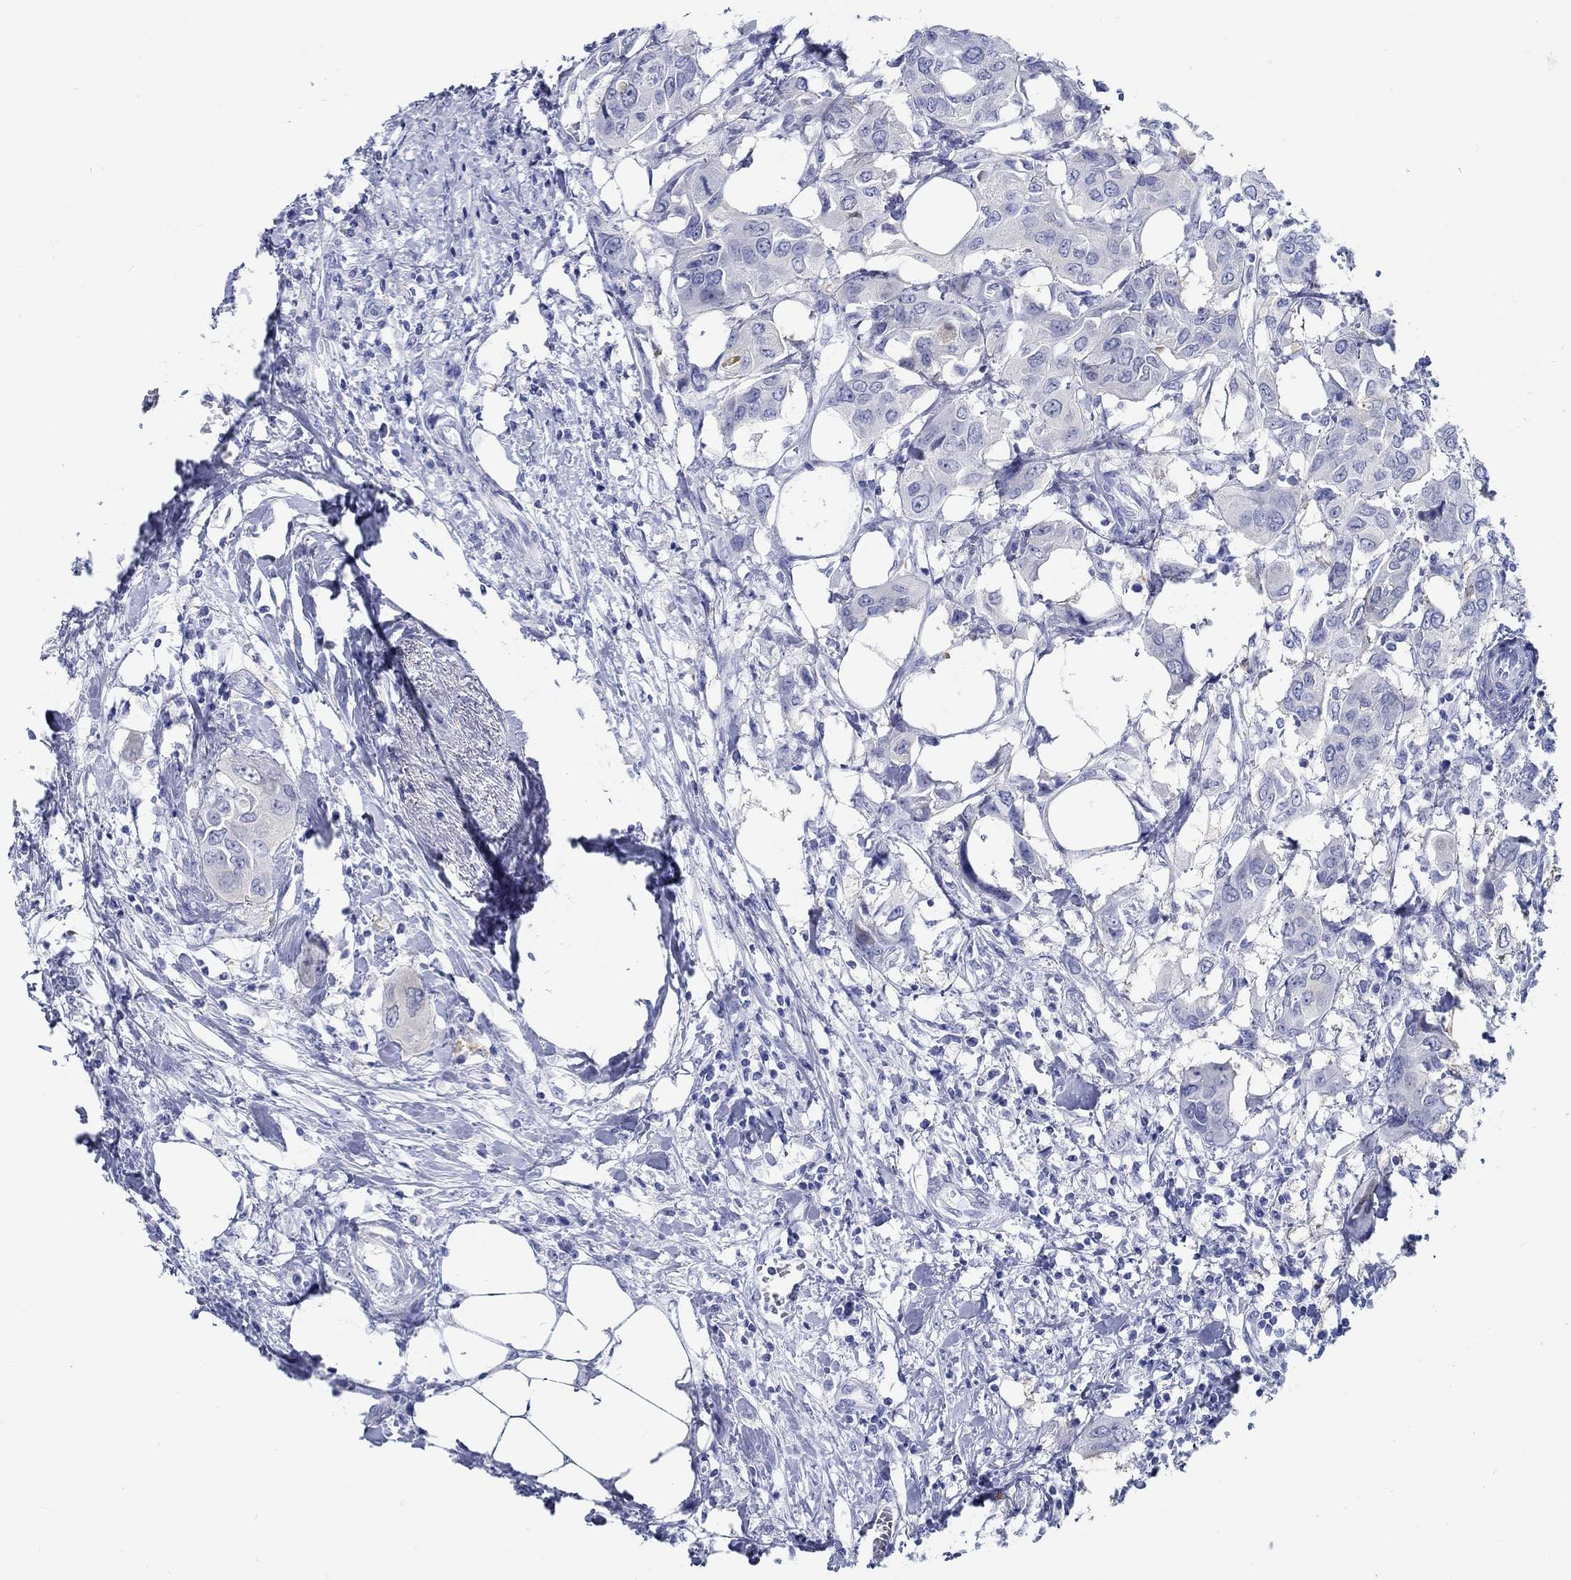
{"staining": {"intensity": "negative", "quantity": "none", "location": "none"}, "tissue": "urothelial cancer", "cell_type": "Tumor cells", "image_type": "cancer", "snomed": [{"axis": "morphology", "description": "Urothelial carcinoma, NOS"}, {"axis": "morphology", "description": "Urothelial carcinoma, High grade"}, {"axis": "topography", "description": "Urinary bladder"}], "caption": "Immunohistochemistry of transitional cell carcinoma reveals no staining in tumor cells. (Brightfield microscopy of DAB (3,3'-diaminobenzidine) immunohistochemistry at high magnification).", "gene": "FBXO2", "patient": {"sex": "male", "age": 63}}